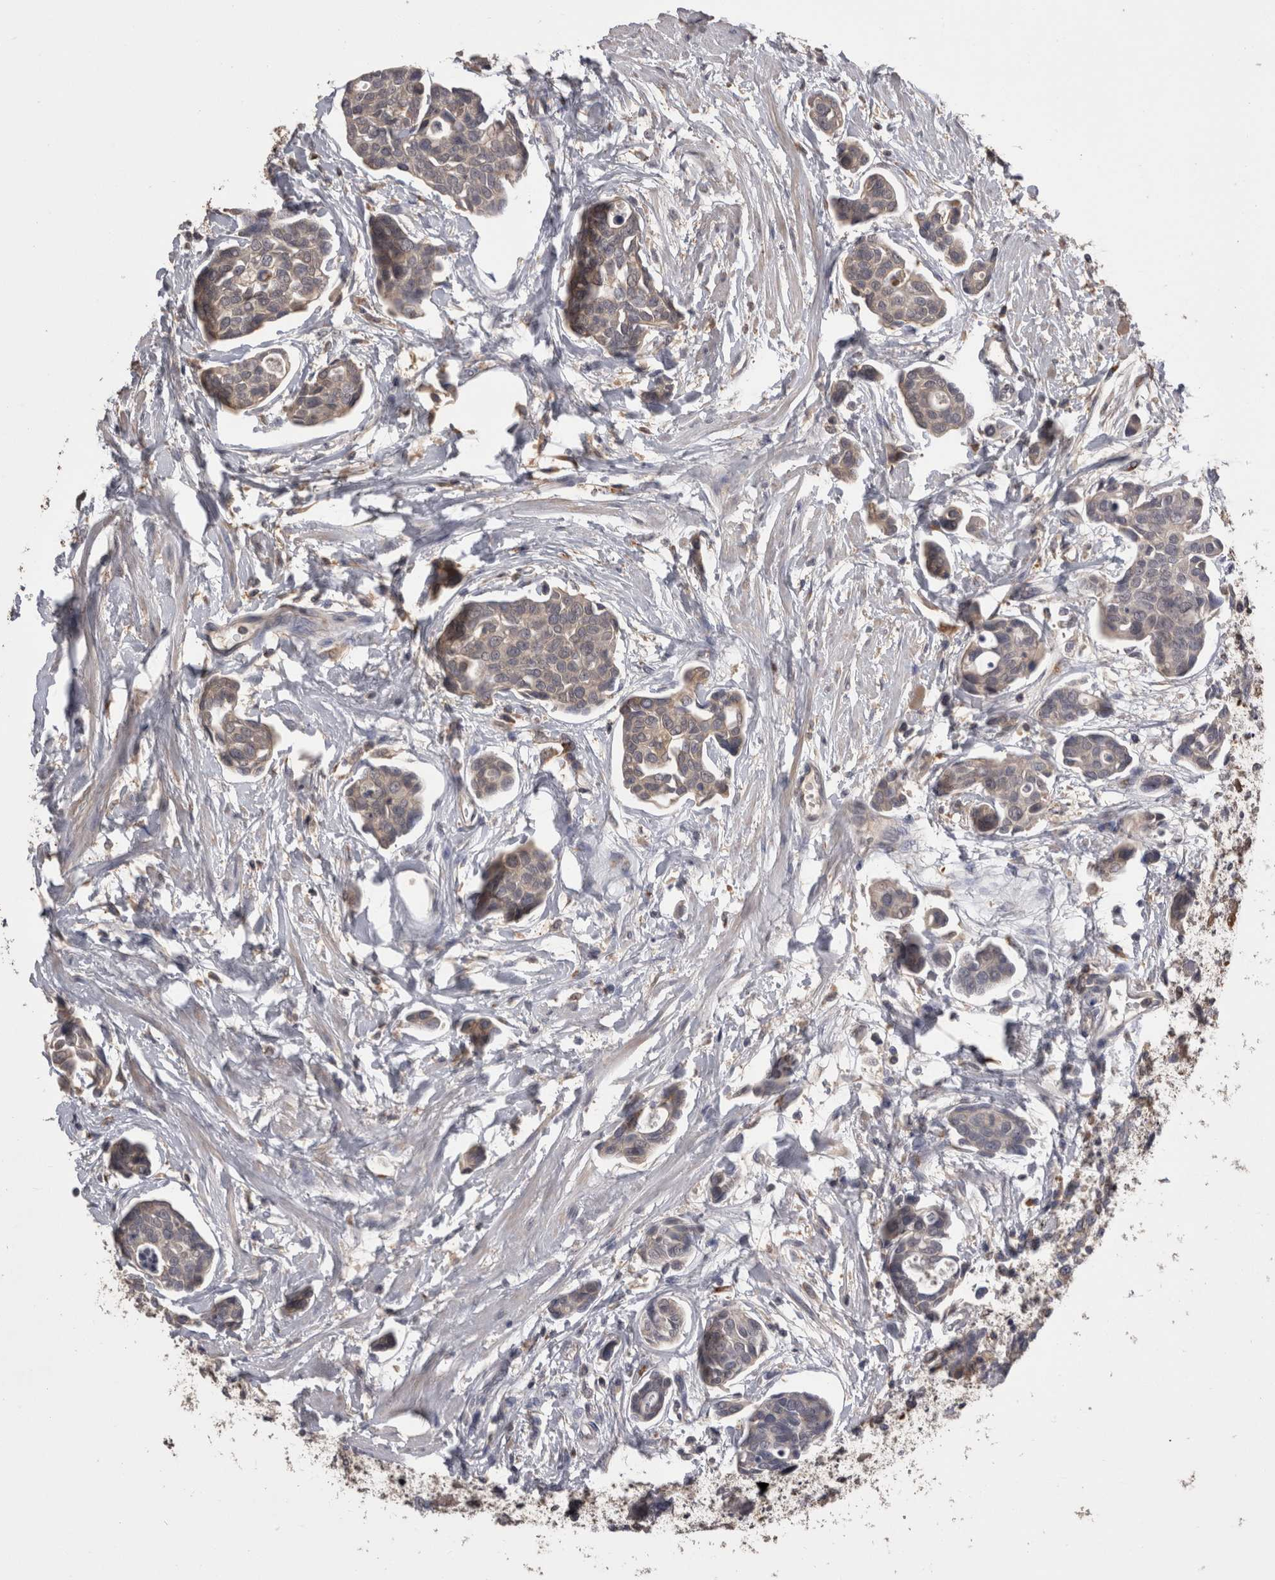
{"staining": {"intensity": "weak", "quantity": "25%-75%", "location": "cytoplasmic/membranous"}, "tissue": "urothelial cancer", "cell_type": "Tumor cells", "image_type": "cancer", "snomed": [{"axis": "morphology", "description": "Urothelial carcinoma, High grade"}, {"axis": "topography", "description": "Urinary bladder"}], "caption": "IHC photomicrograph of neoplastic tissue: urothelial cancer stained using immunohistochemistry shows low levels of weak protein expression localized specifically in the cytoplasmic/membranous of tumor cells, appearing as a cytoplasmic/membranous brown color.", "gene": "ANXA13", "patient": {"sex": "male", "age": 78}}